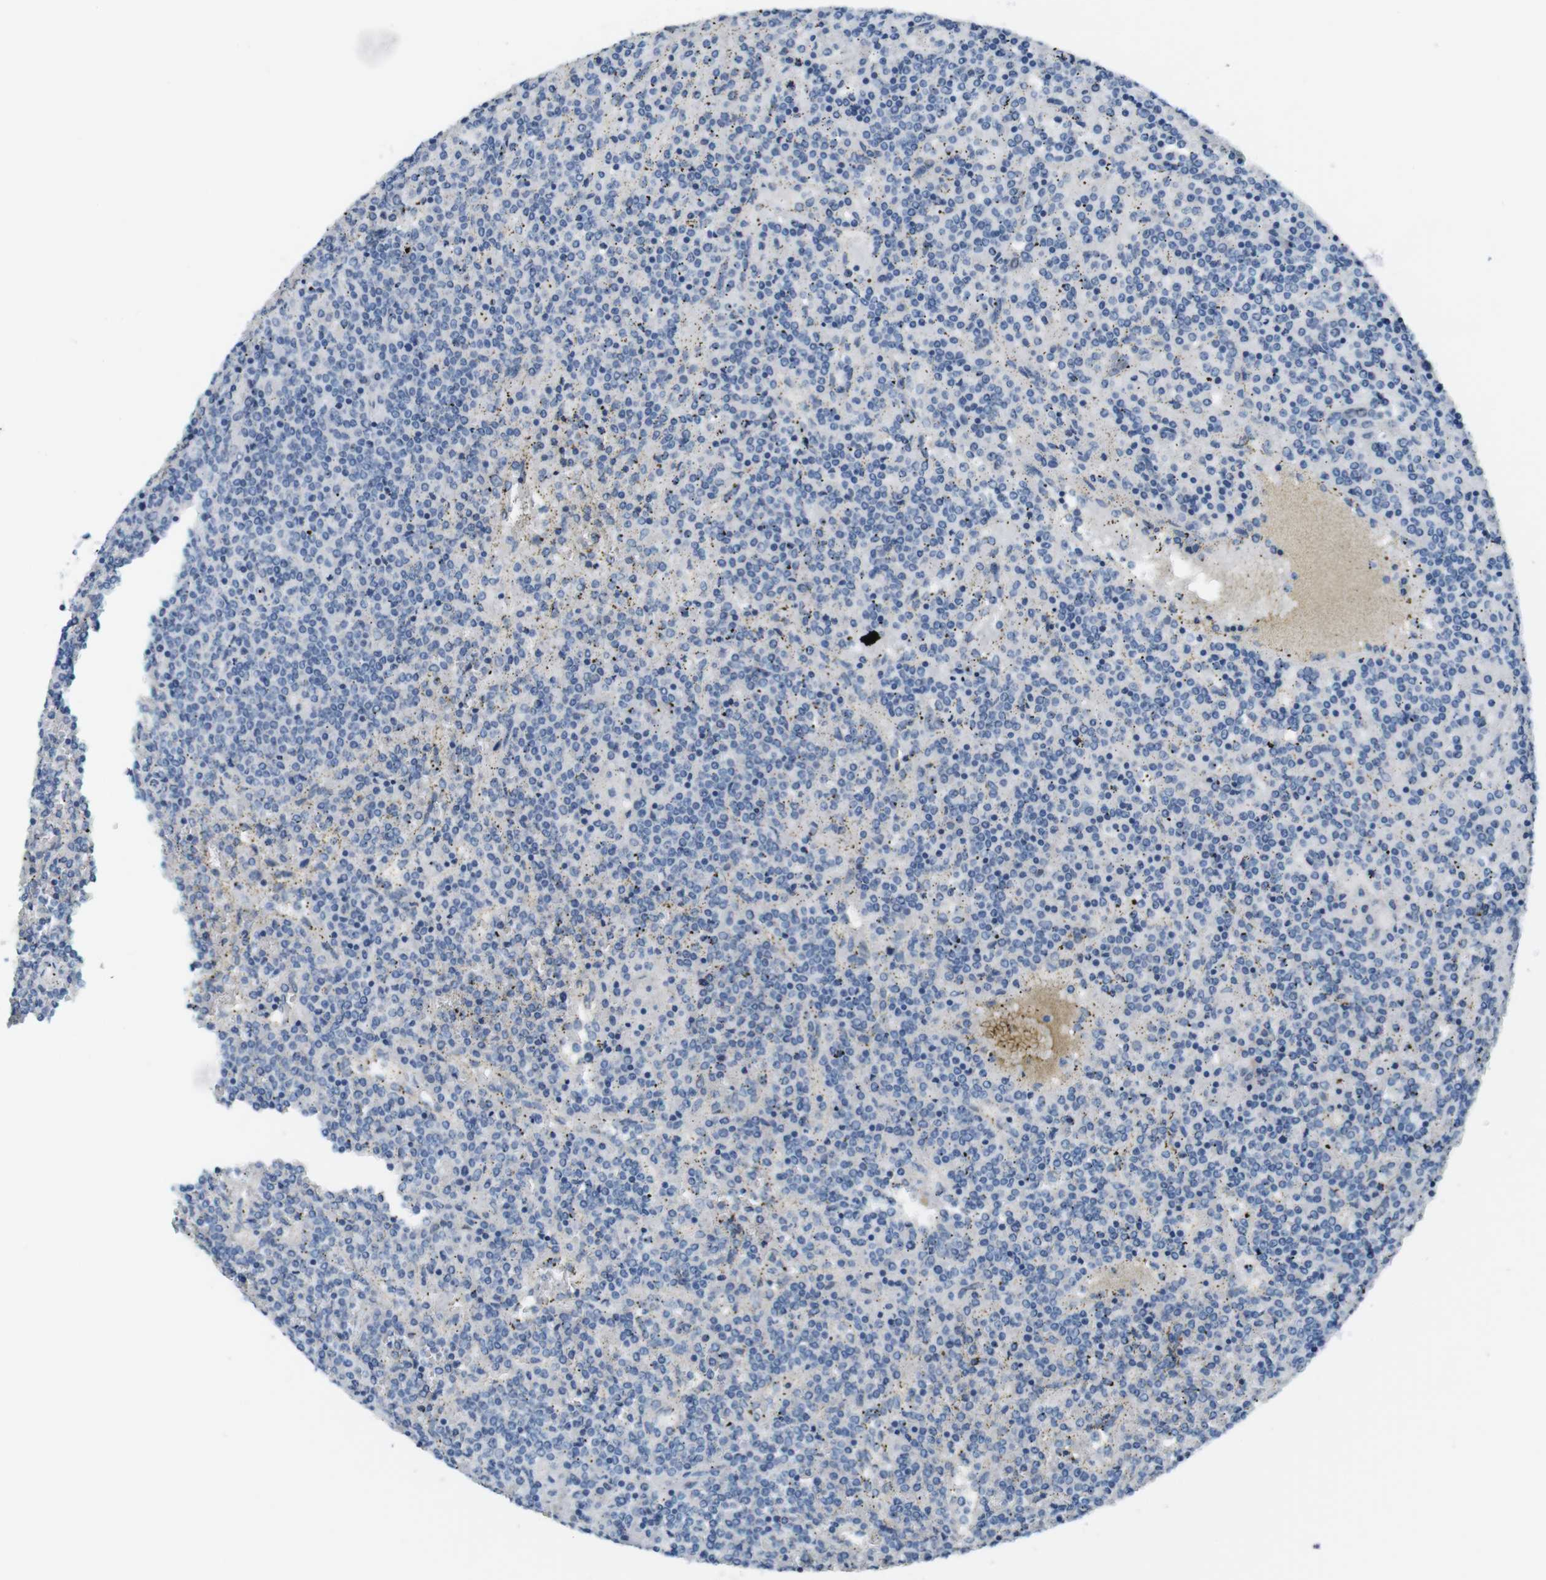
{"staining": {"intensity": "negative", "quantity": "none", "location": "none"}, "tissue": "lymphoma", "cell_type": "Tumor cells", "image_type": "cancer", "snomed": [{"axis": "morphology", "description": "Malignant lymphoma, non-Hodgkin's type, Low grade"}, {"axis": "topography", "description": "Spleen"}], "caption": "Tumor cells are negative for brown protein staining in lymphoma. (DAB (3,3'-diaminobenzidine) immunohistochemistry, high magnification).", "gene": "HRH2", "patient": {"sex": "female", "age": 19}}